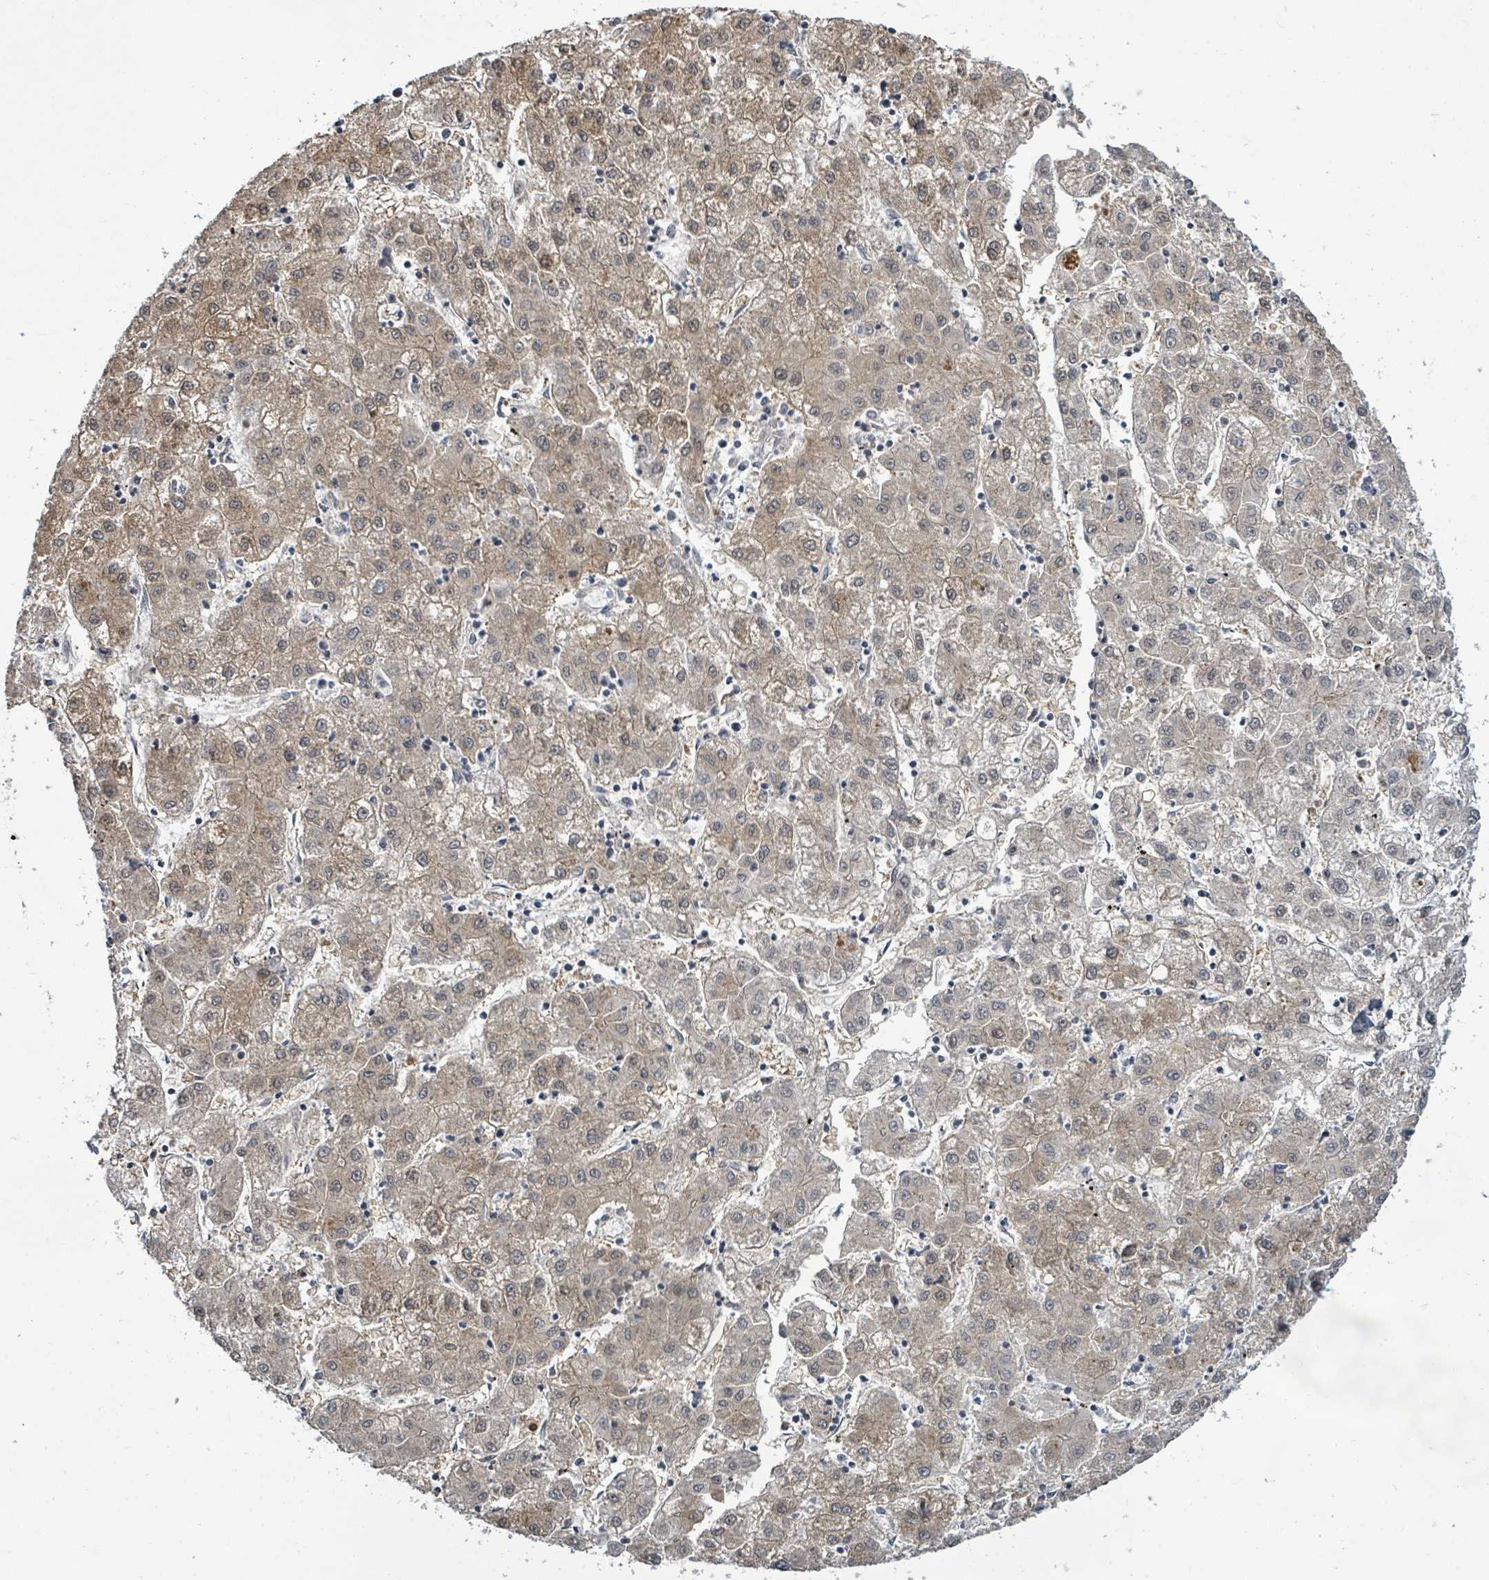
{"staining": {"intensity": "weak", "quantity": "25%-75%", "location": "cytoplasmic/membranous,nuclear"}, "tissue": "liver cancer", "cell_type": "Tumor cells", "image_type": "cancer", "snomed": [{"axis": "morphology", "description": "Carcinoma, Hepatocellular, NOS"}, {"axis": "topography", "description": "Liver"}], "caption": "Brown immunohistochemical staining in liver cancer (hepatocellular carcinoma) displays weak cytoplasmic/membranous and nuclear expression in approximately 25%-75% of tumor cells. The staining was performed using DAB to visualize the protein expression in brown, while the nuclei were stained in blue with hematoxylin (Magnification: 20x).", "gene": "KBTBD11", "patient": {"sex": "male", "age": 72}}